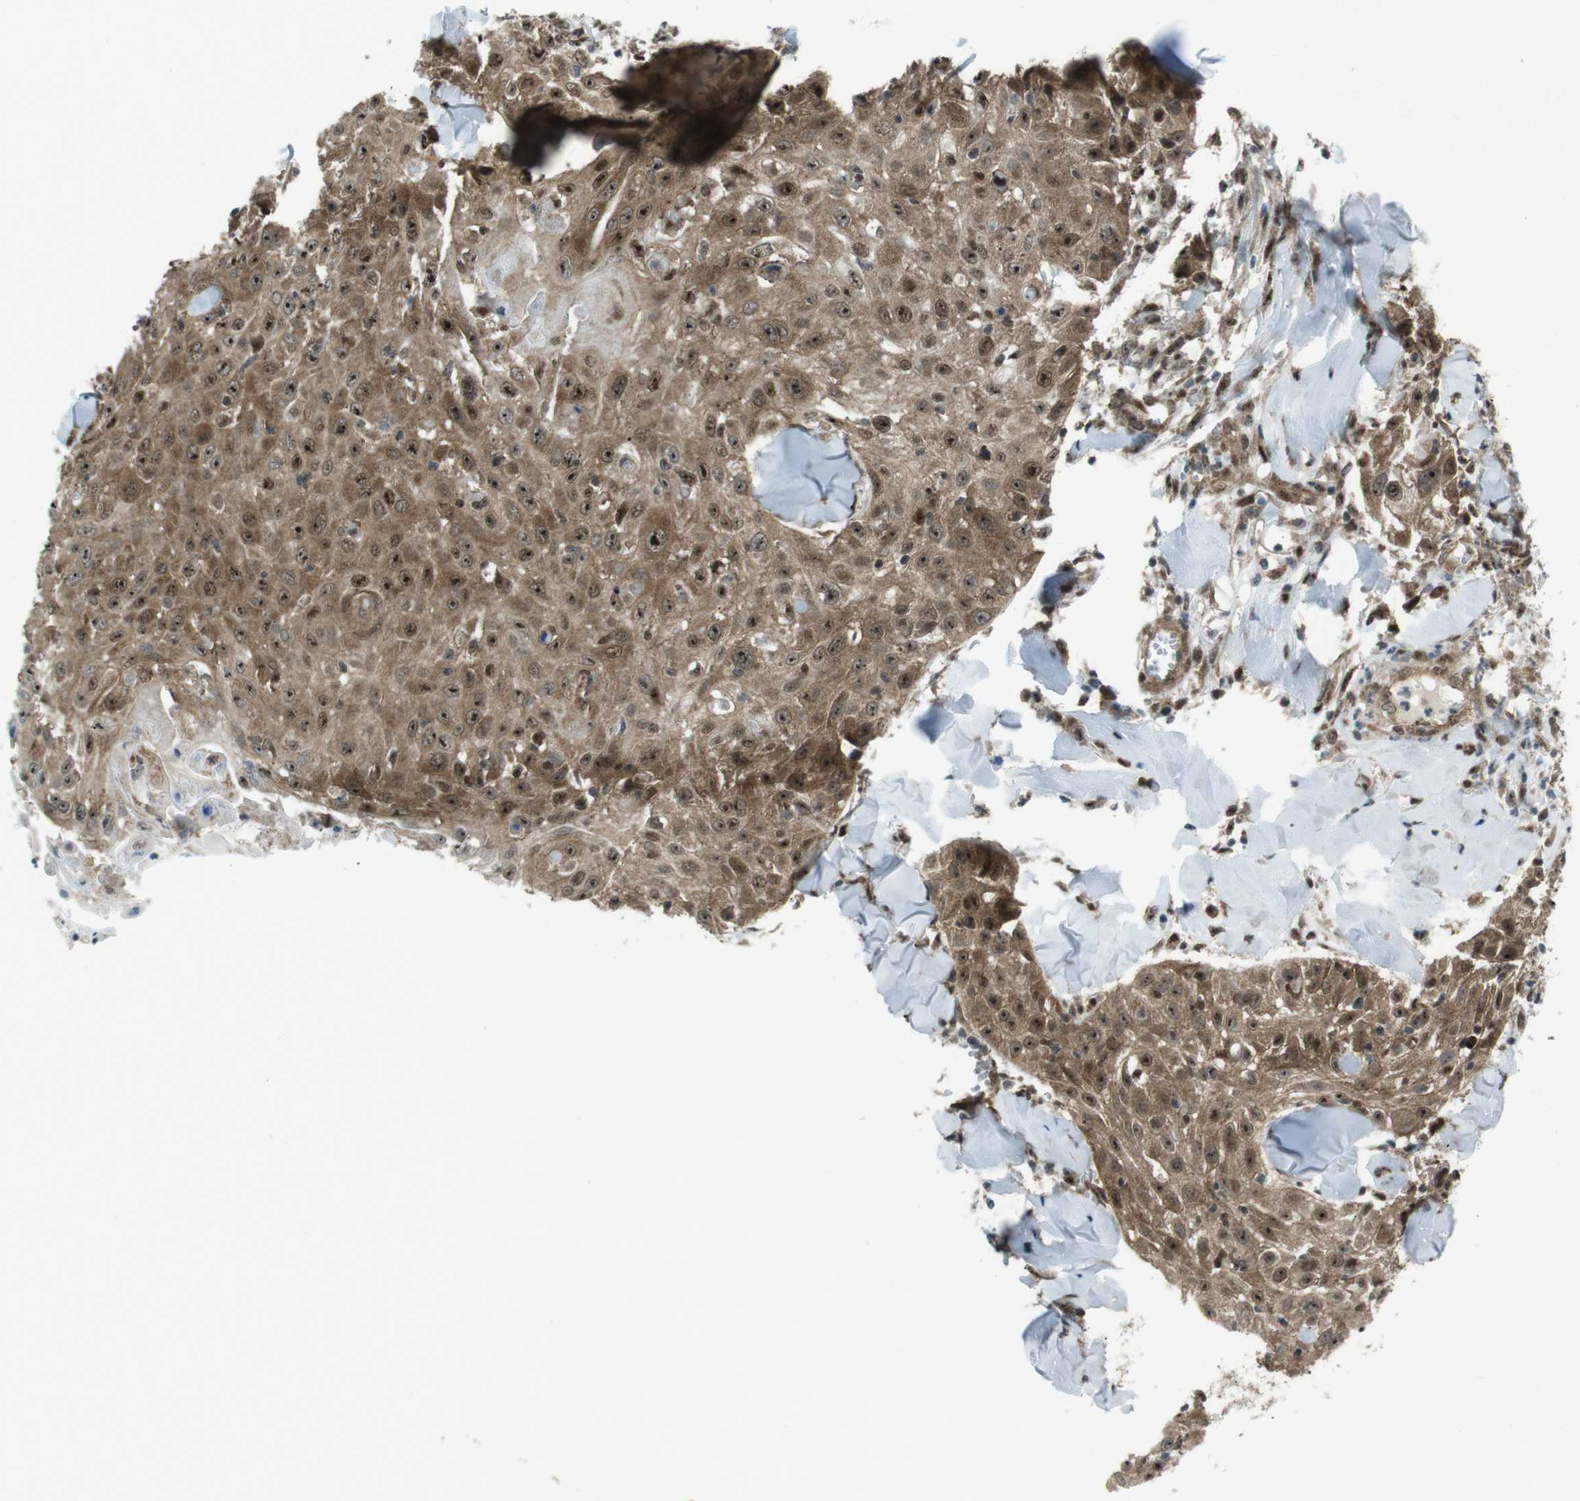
{"staining": {"intensity": "moderate", "quantity": ">75%", "location": "cytoplasmic/membranous,nuclear"}, "tissue": "skin cancer", "cell_type": "Tumor cells", "image_type": "cancer", "snomed": [{"axis": "morphology", "description": "Squamous cell carcinoma, NOS"}, {"axis": "topography", "description": "Skin"}], "caption": "Skin cancer was stained to show a protein in brown. There is medium levels of moderate cytoplasmic/membranous and nuclear staining in about >75% of tumor cells.", "gene": "CSNK1D", "patient": {"sex": "male", "age": 86}}